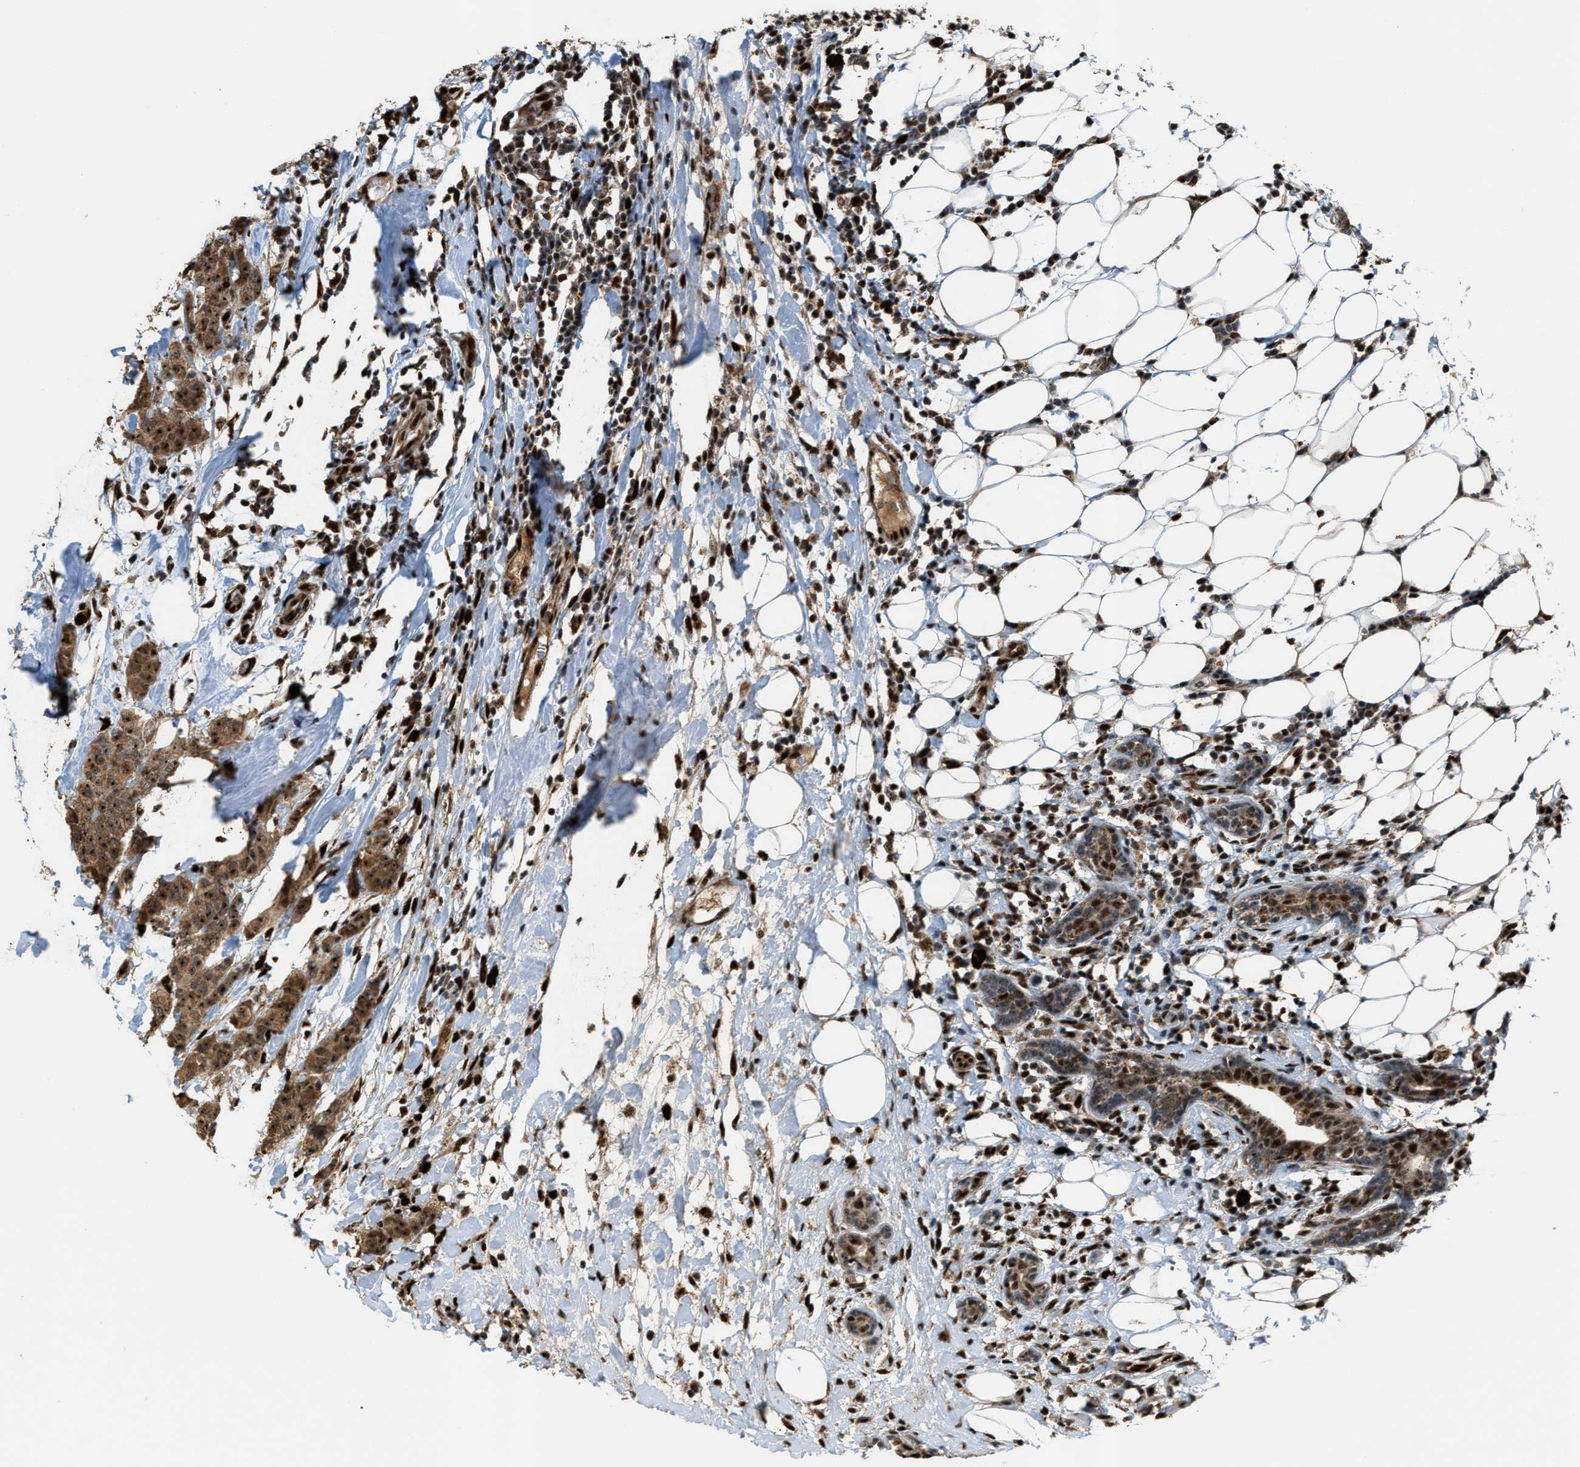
{"staining": {"intensity": "strong", "quantity": ">75%", "location": "cytoplasmic/membranous,nuclear"}, "tissue": "breast cancer", "cell_type": "Tumor cells", "image_type": "cancer", "snomed": [{"axis": "morphology", "description": "Normal tissue, NOS"}, {"axis": "morphology", "description": "Duct carcinoma"}, {"axis": "topography", "description": "Breast"}], "caption": "This histopathology image demonstrates immunohistochemistry (IHC) staining of breast intraductal carcinoma, with high strong cytoplasmic/membranous and nuclear staining in about >75% of tumor cells.", "gene": "ZNF687", "patient": {"sex": "female", "age": 40}}